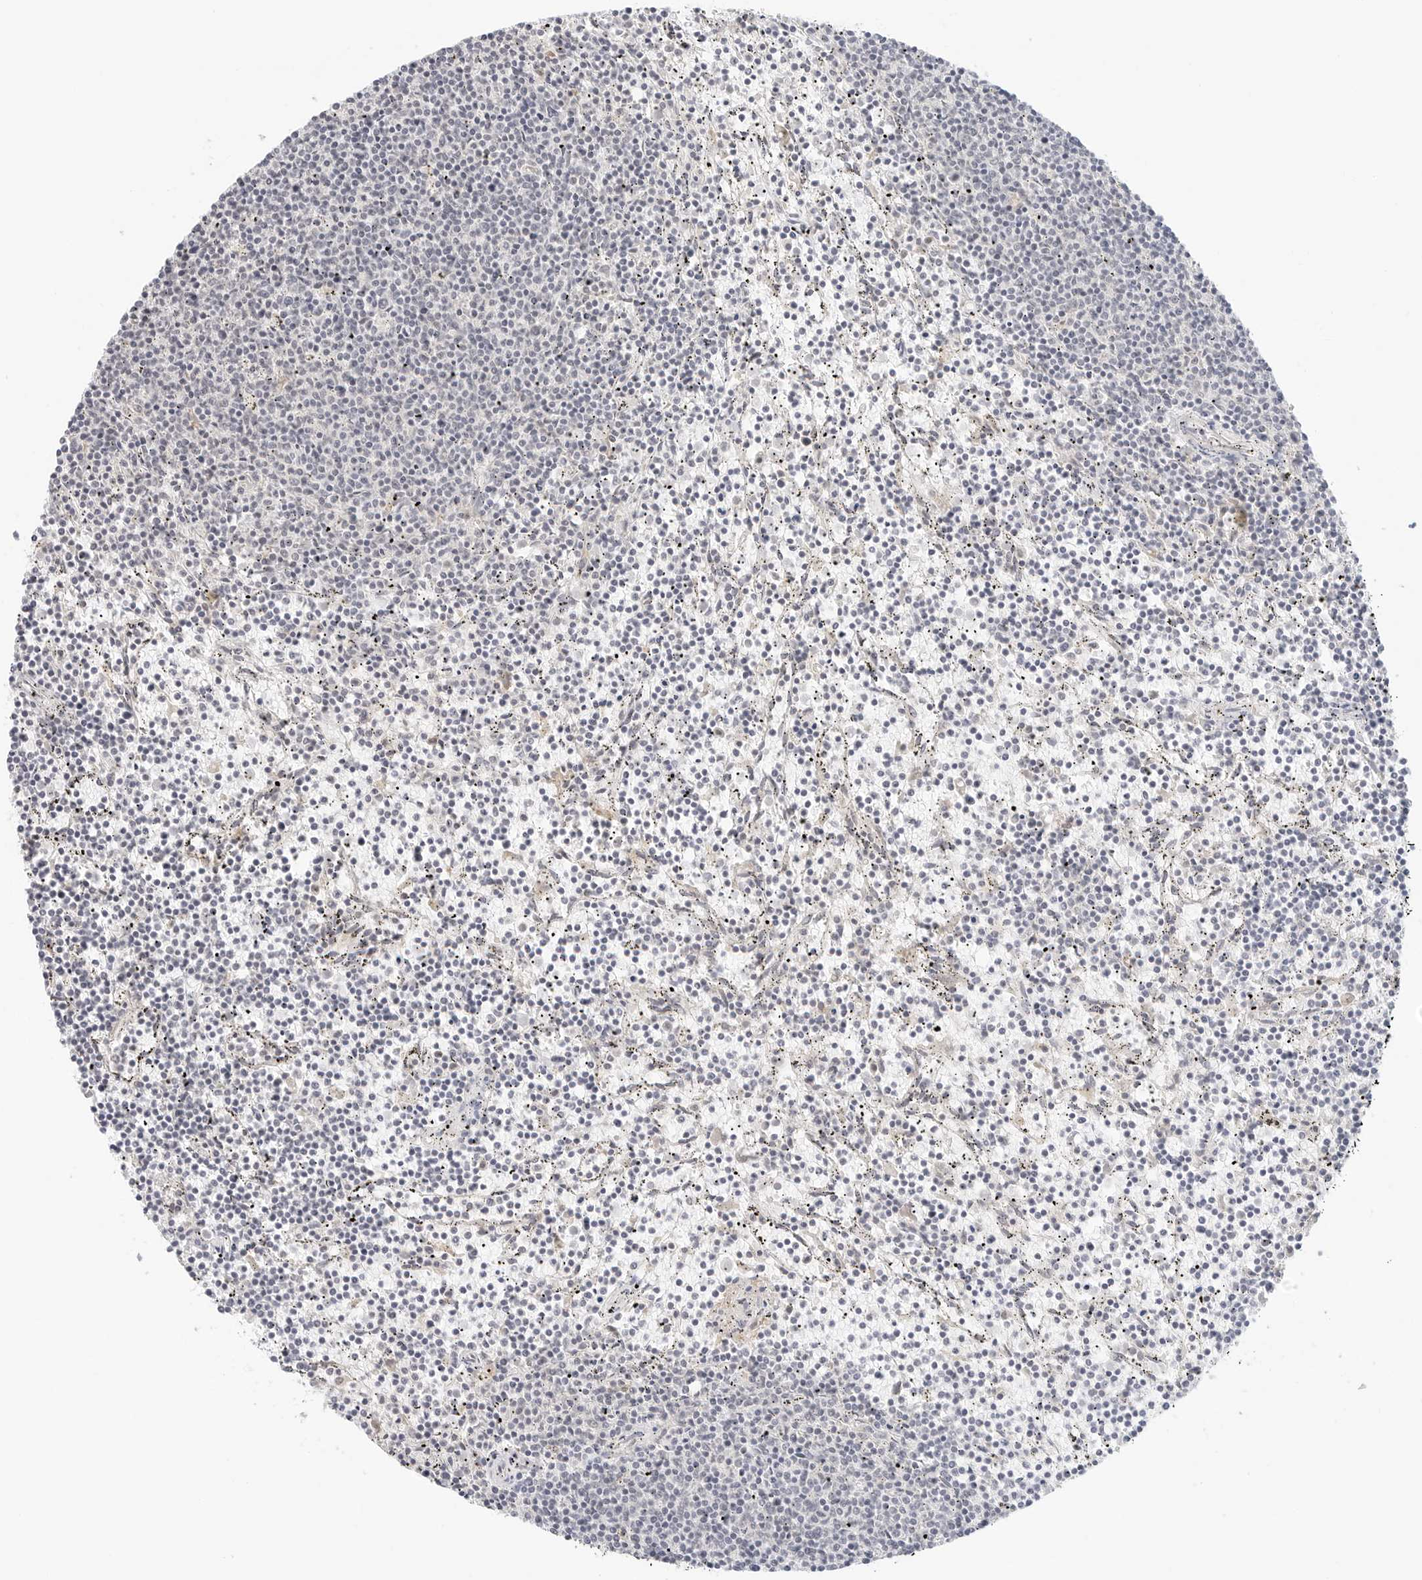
{"staining": {"intensity": "negative", "quantity": "none", "location": "none"}, "tissue": "lymphoma", "cell_type": "Tumor cells", "image_type": "cancer", "snomed": [{"axis": "morphology", "description": "Malignant lymphoma, non-Hodgkin's type, Low grade"}, {"axis": "topography", "description": "Spleen"}], "caption": "Immunohistochemical staining of lymphoma exhibits no significant expression in tumor cells.", "gene": "NEO1", "patient": {"sex": "female", "age": 50}}